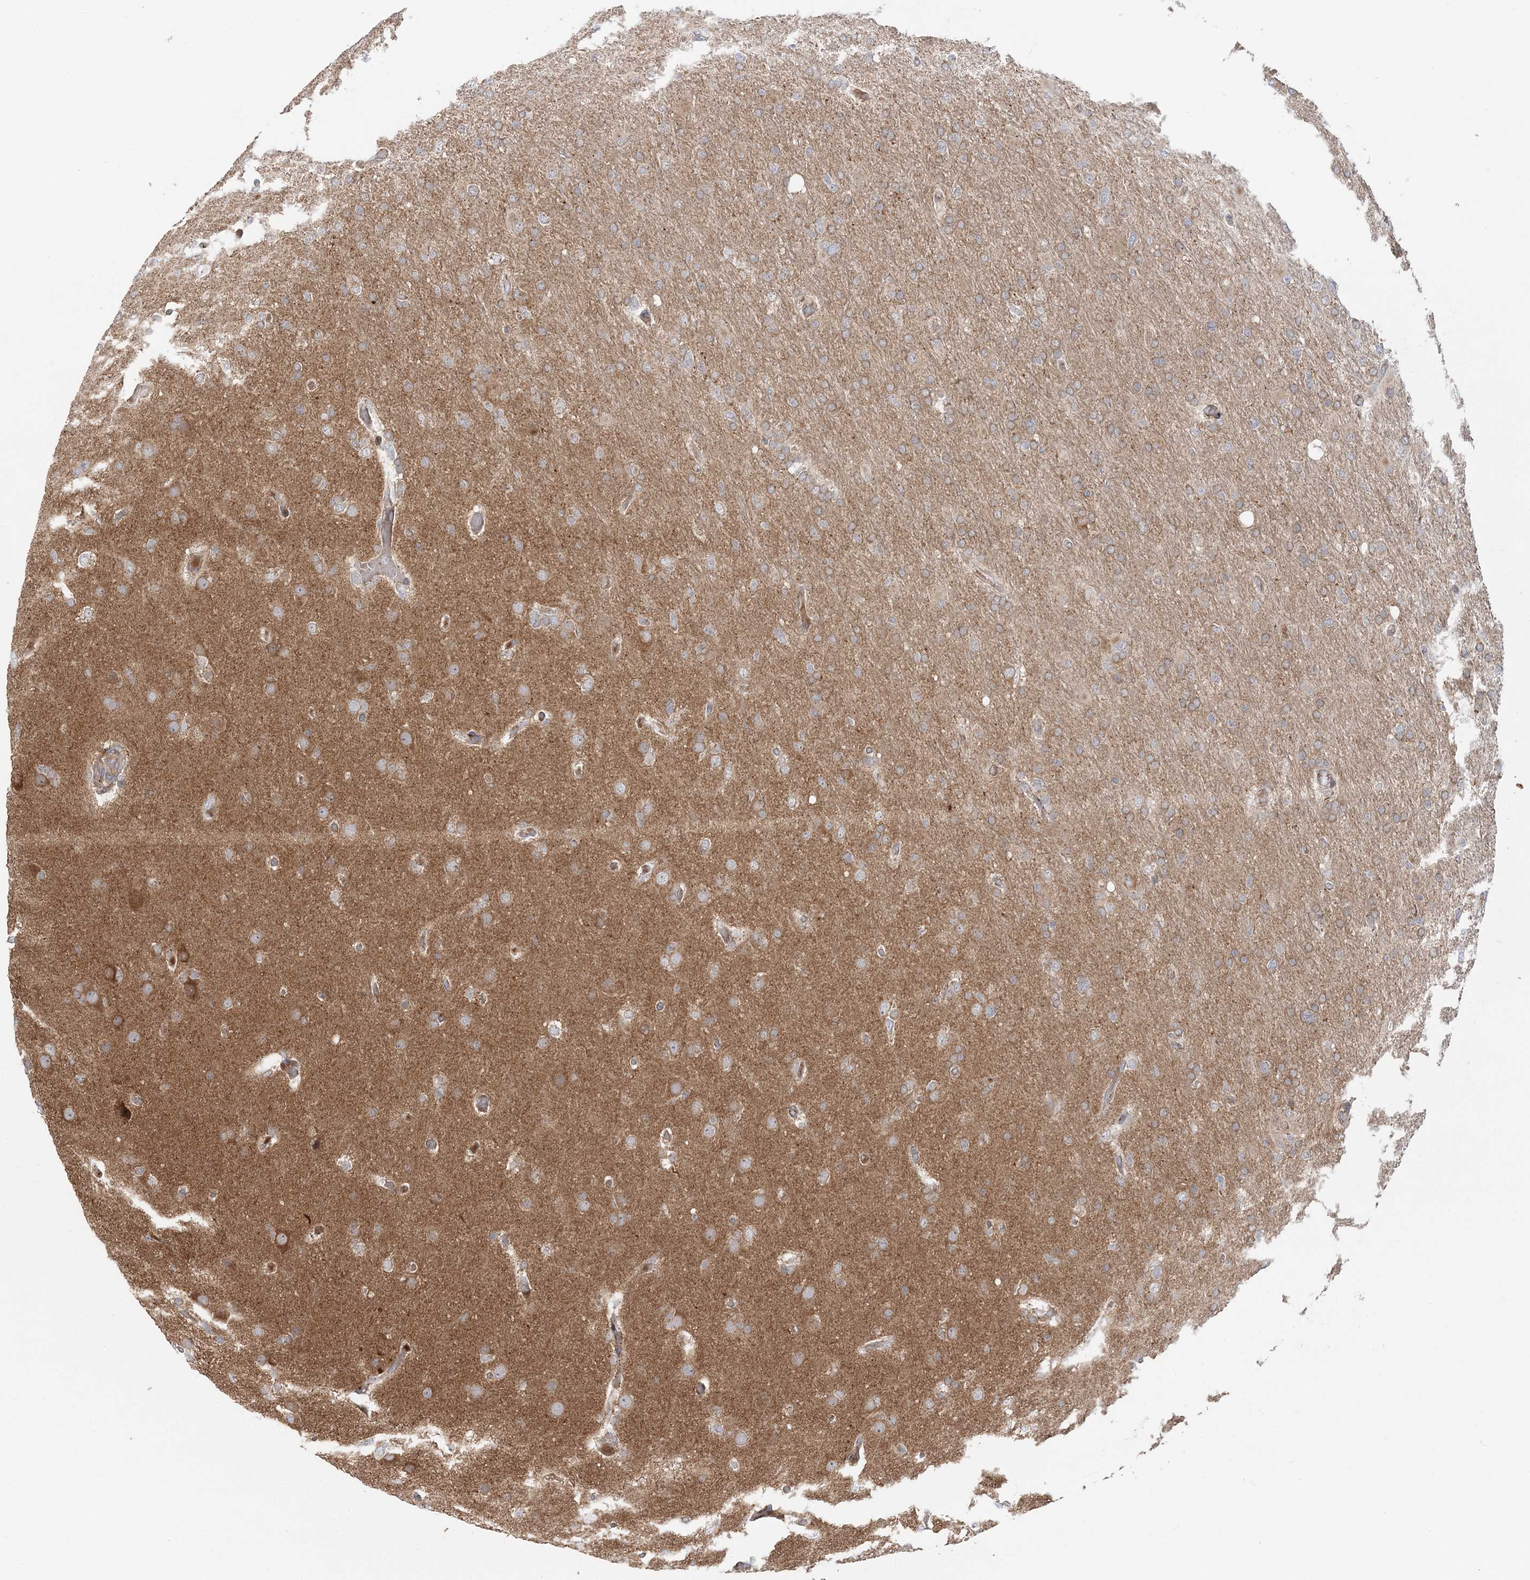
{"staining": {"intensity": "weak", "quantity": ">75%", "location": "cytoplasmic/membranous"}, "tissue": "glioma", "cell_type": "Tumor cells", "image_type": "cancer", "snomed": [{"axis": "morphology", "description": "Glioma, malignant, High grade"}, {"axis": "topography", "description": "Cerebral cortex"}], "caption": "The histopathology image exhibits a brown stain indicating the presence of a protein in the cytoplasmic/membranous of tumor cells in glioma.", "gene": "ABCC3", "patient": {"sex": "female", "age": 36}}